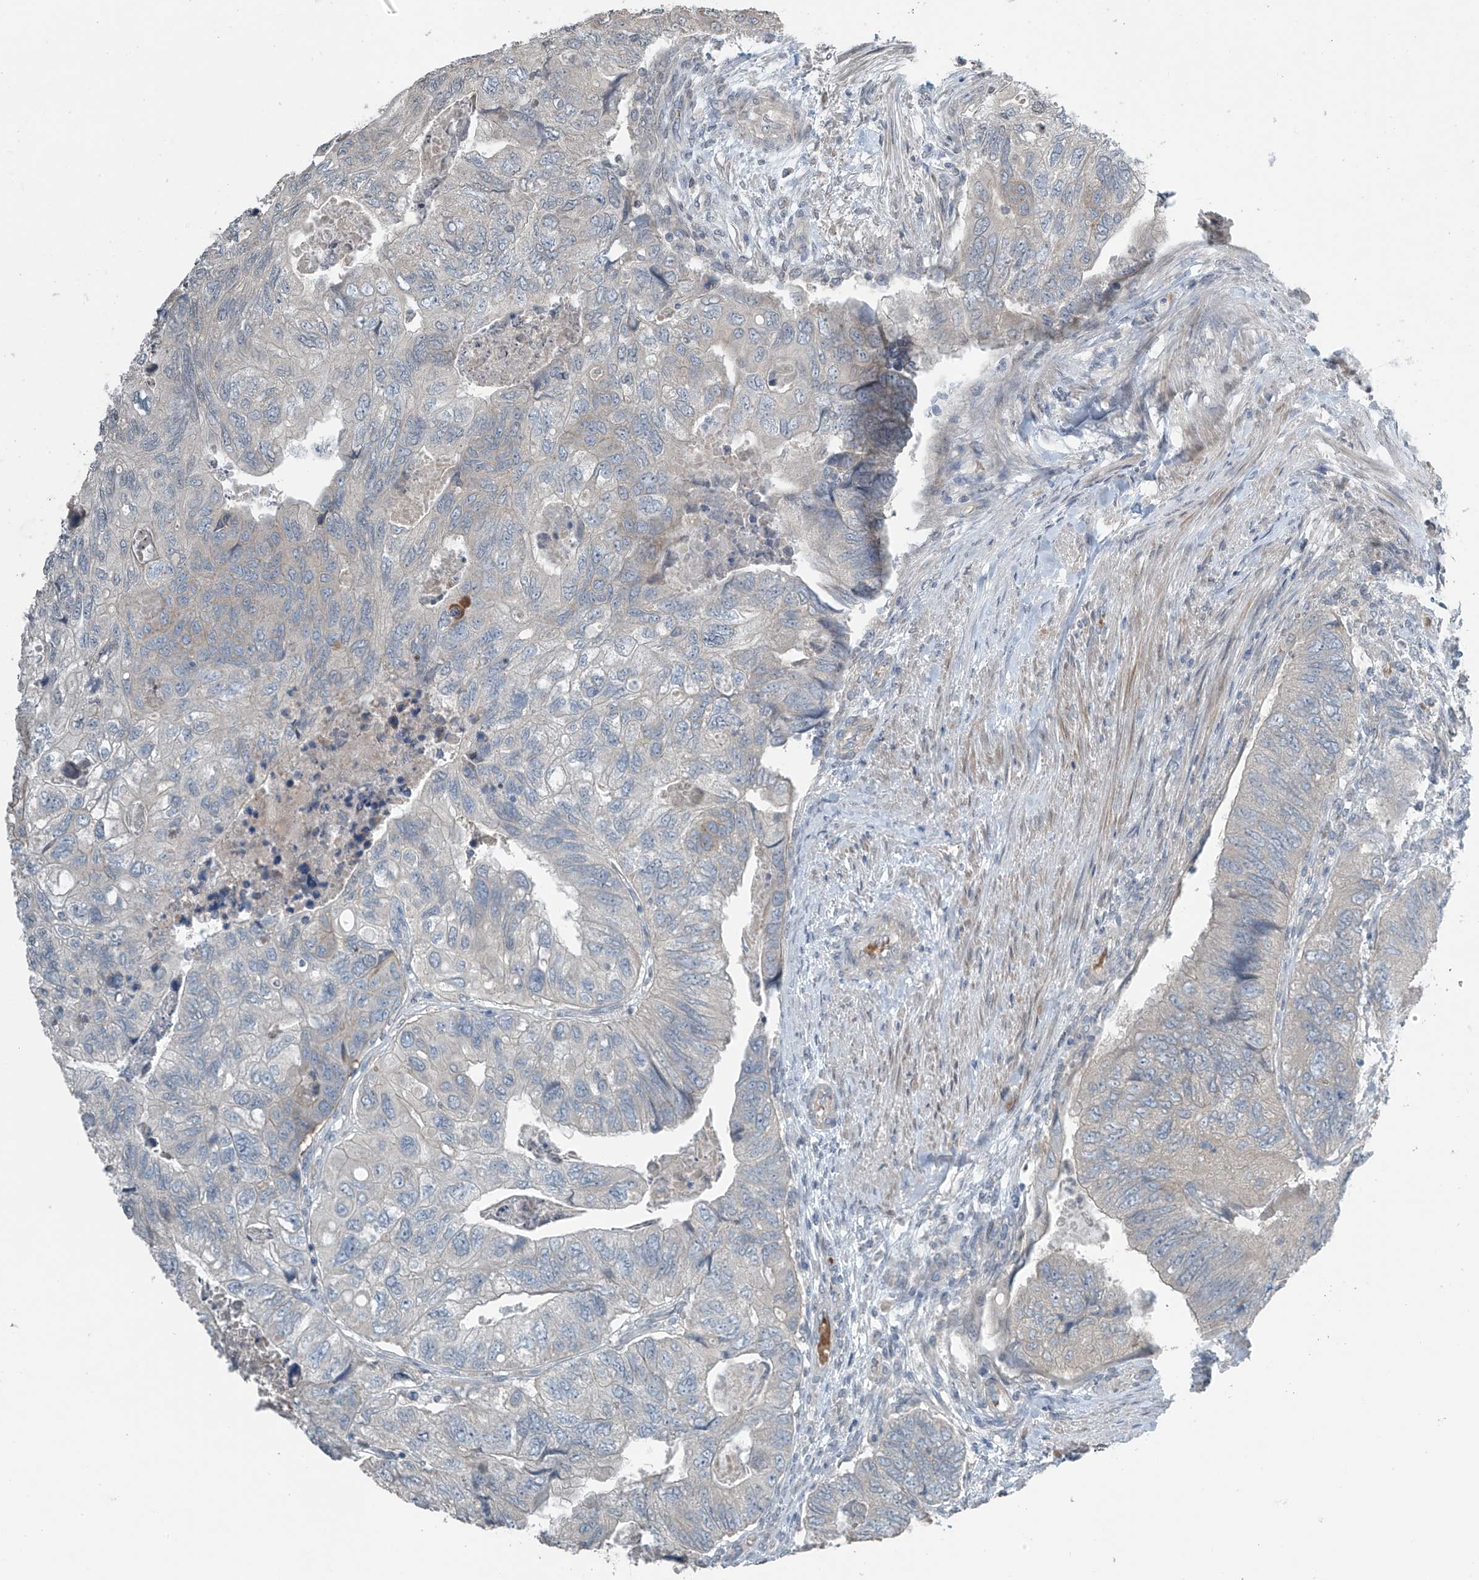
{"staining": {"intensity": "negative", "quantity": "none", "location": "none"}, "tissue": "colorectal cancer", "cell_type": "Tumor cells", "image_type": "cancer", "snomed": [{"axis": "morphology", "description": "Adenocarcinoma, NOS"}, {"axis": "topography", "description": "Rectum"}], "caption": "Tumor cells are negative for brown protein staining in colorectal adenocarcinoma.", "gene": "HOXA11", "patient": {"sex": "male", "age": 63}}